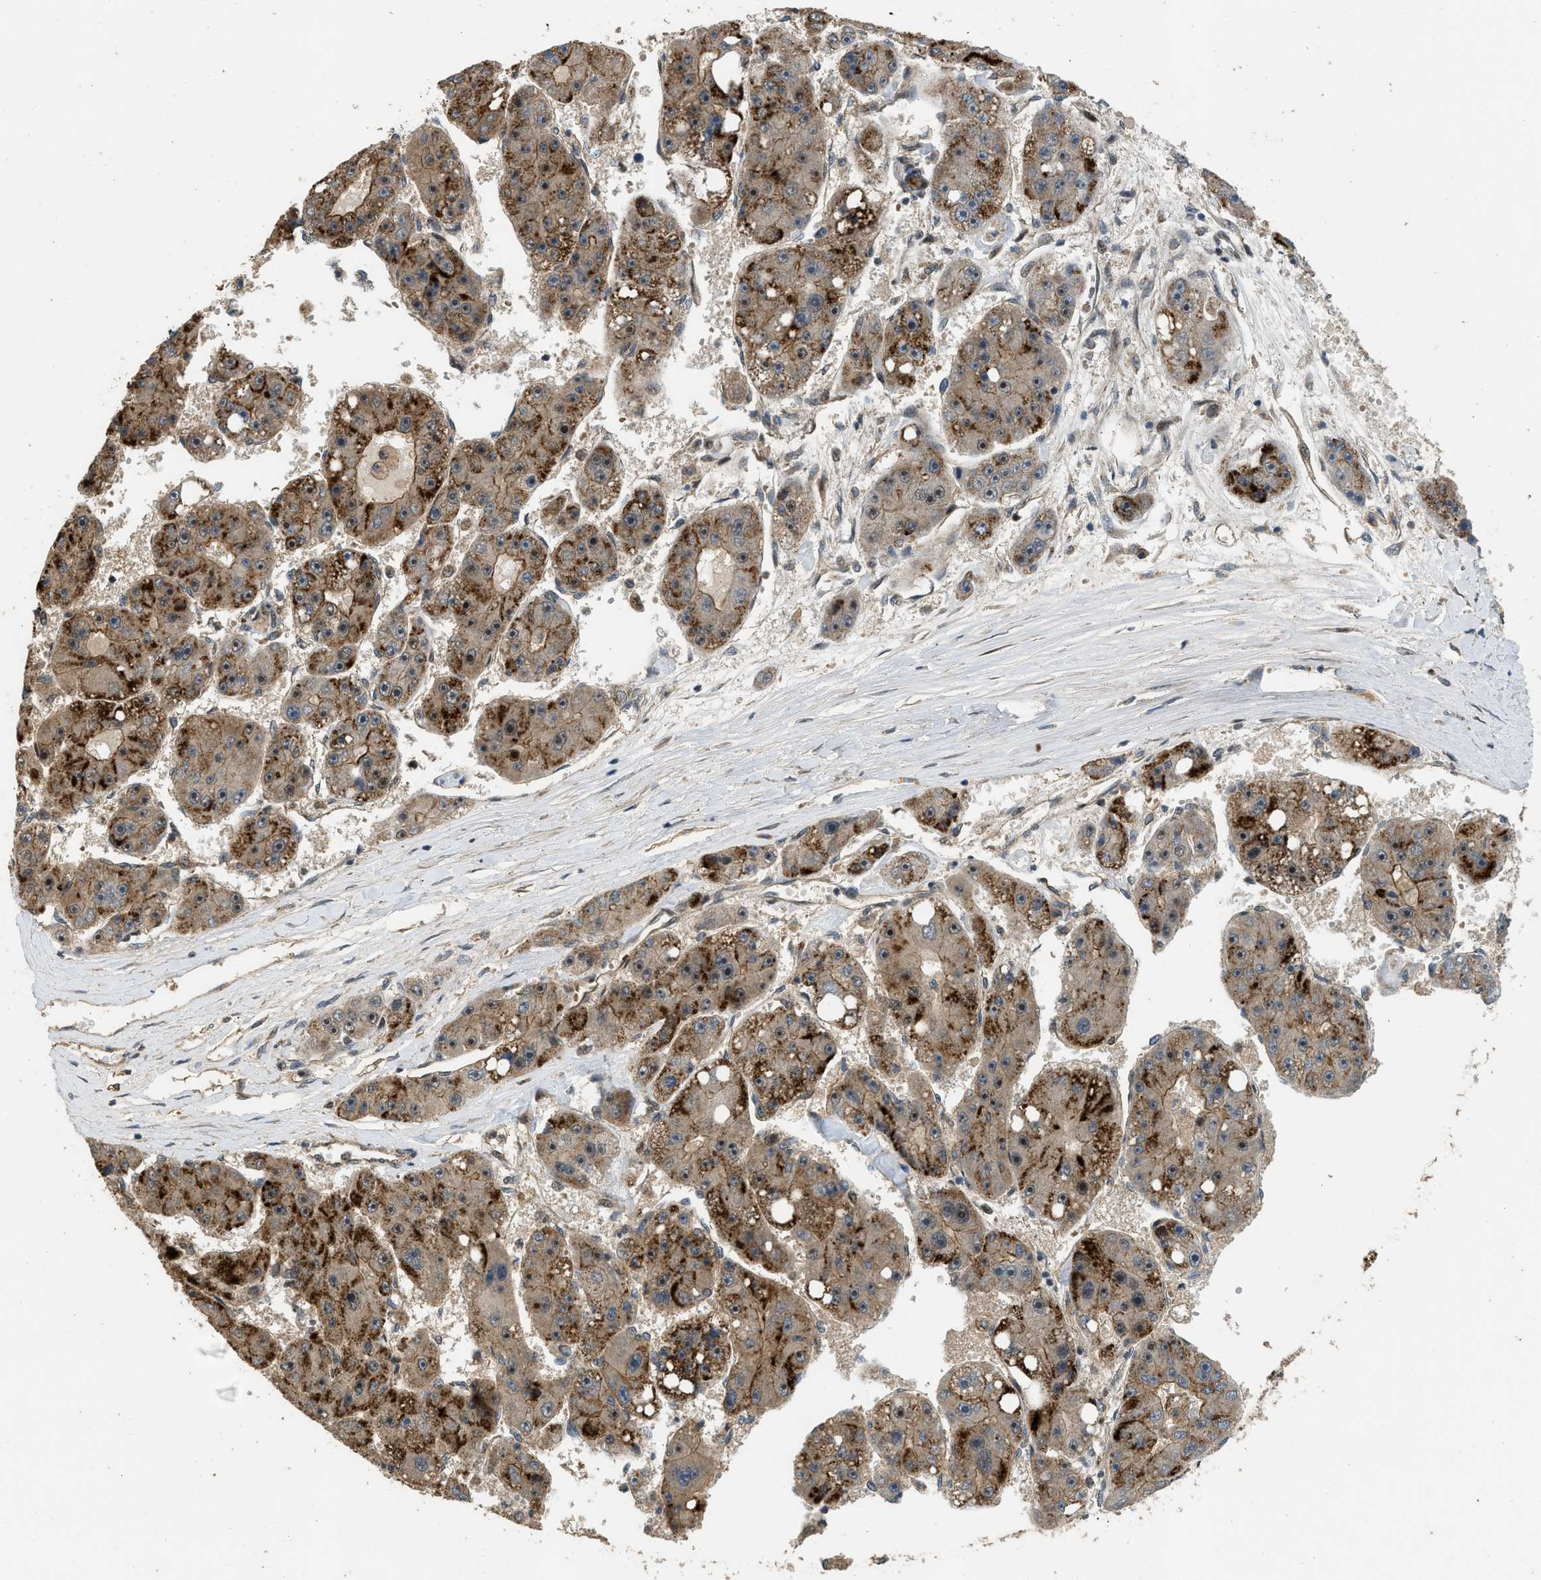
{"staining": {"intensity": "strong", "quantity": "25%-75%", "location": "cytoplasmic/membranous"}, "tissue": "liver cancer", "cell_type": "Tumor cells", "image_type": "cancer", "snomed": [{"axis": "morphology", "description": "Carcinoma, Hepatocellular, NOS"}, {"axis": "topography", "description": "Liver"}], "caption": "Liver cancer (hepatocellular carcinoma) stained for a protein displays strong cytoplasmic/membranous positivity in tumor cells.", "gene": "GET1", "patient": {"sex": "female", "age": 61}}